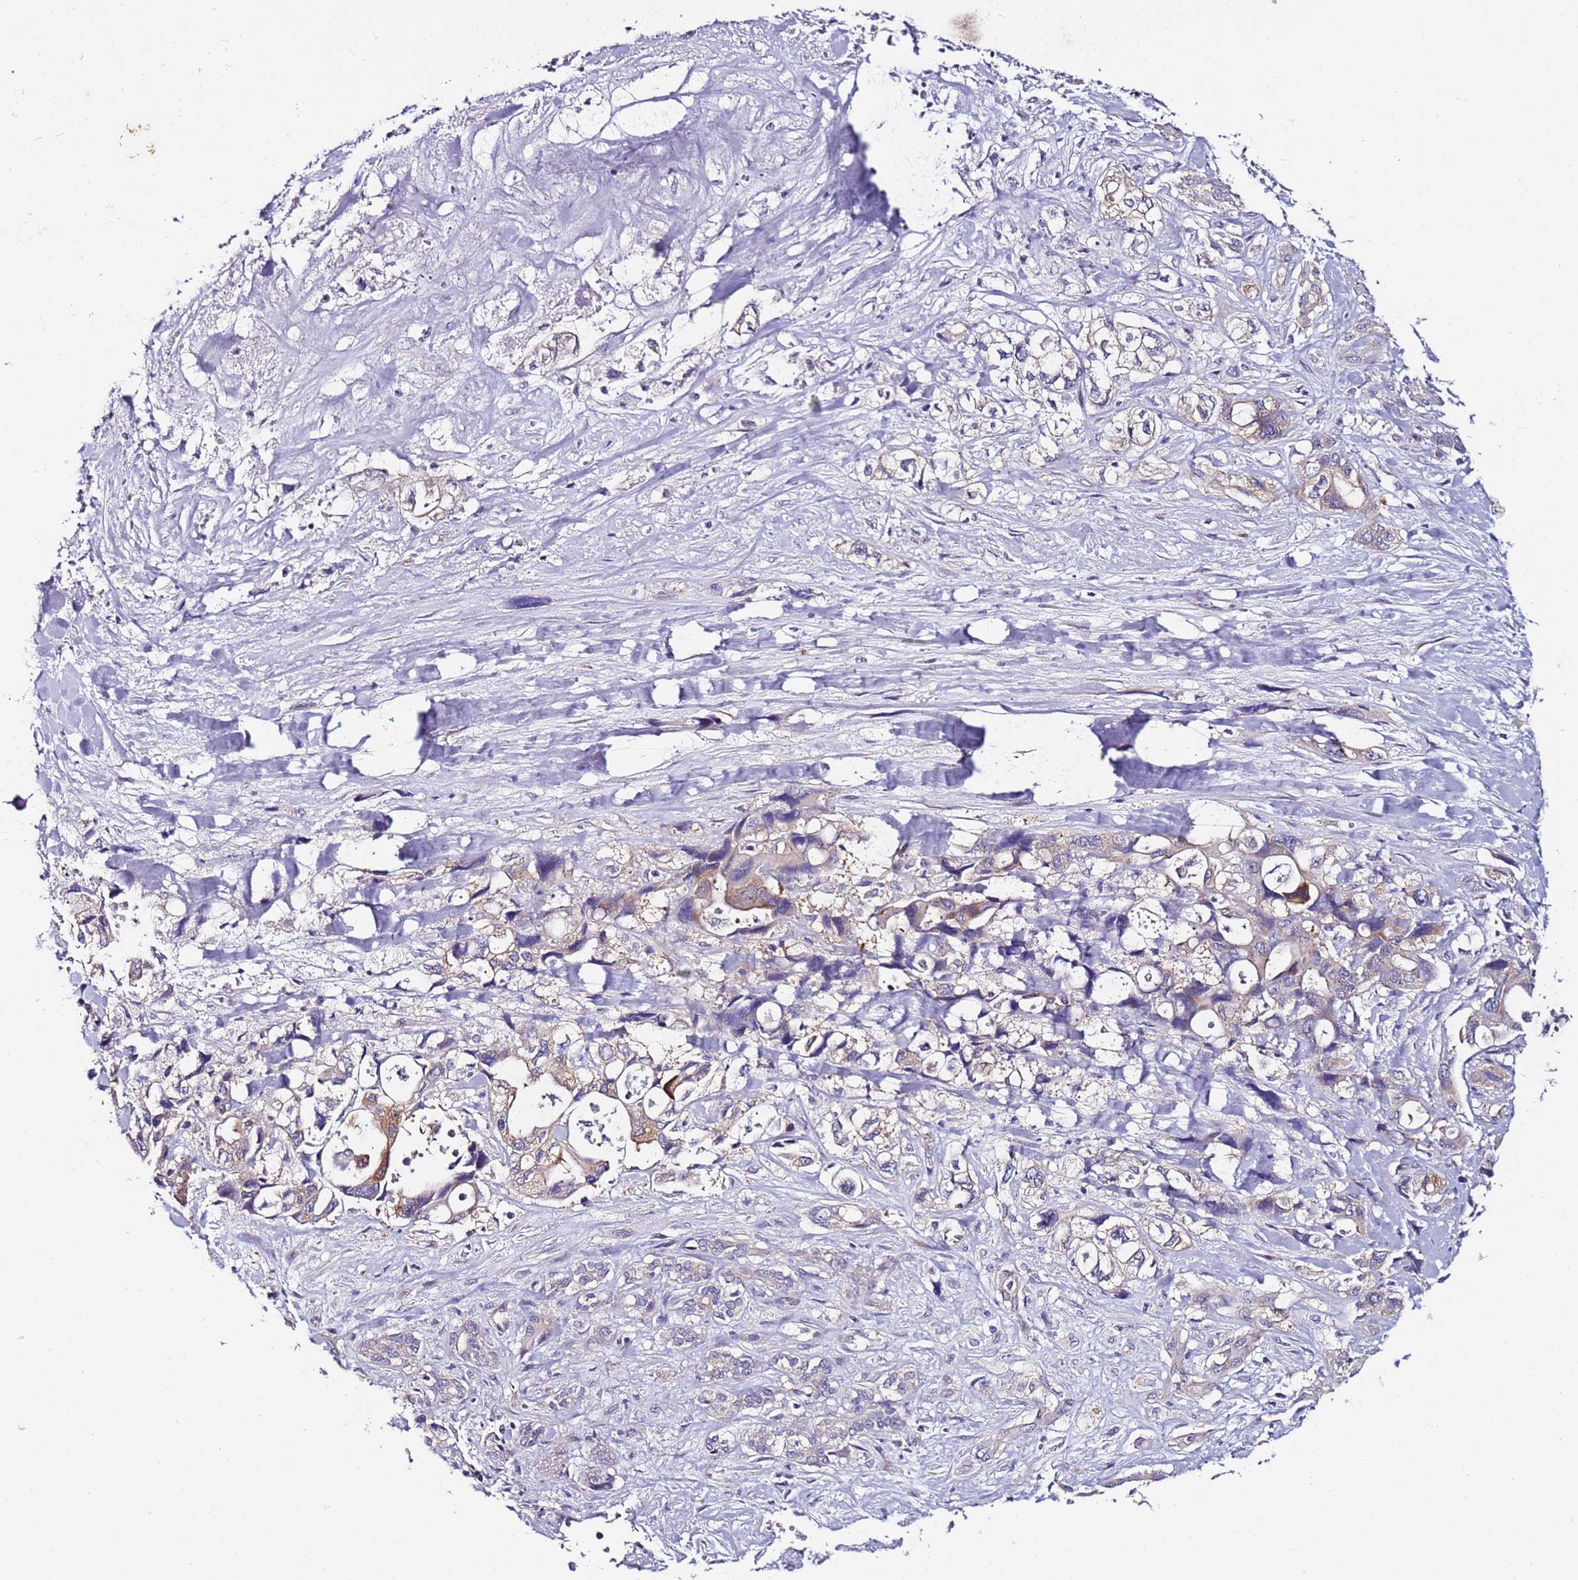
{"staining": {"intensity": "weak", "quantity": ">75%", "location": "cytoplasmic/membranous"}, "tissue": "pancreatic cancer", "cell_type": "Tumor cells", "image_type": "cancer", "snomed": [{"axis": "morphology", "description": "Adenocarcinoma, NOS"}, {"axis": "topography", "description": "Pancreas"}], "caption": "Immunohistochemistry (IHC) staining of adenocarcinoma (pancreatic), which reveals low levels of weak cytoplasmic/membranous positivity in about >75% of tumor cells indicating weak cytoplasmic/membranous protein staining. The staining was performed using DAB (3,3'-diaminobenzidine) (brown) for protein detection and nuclei were counterstained in hematoxylin (blue).", "gene": "SRRM5", "patient": {"sex": "male", "age": 46}}